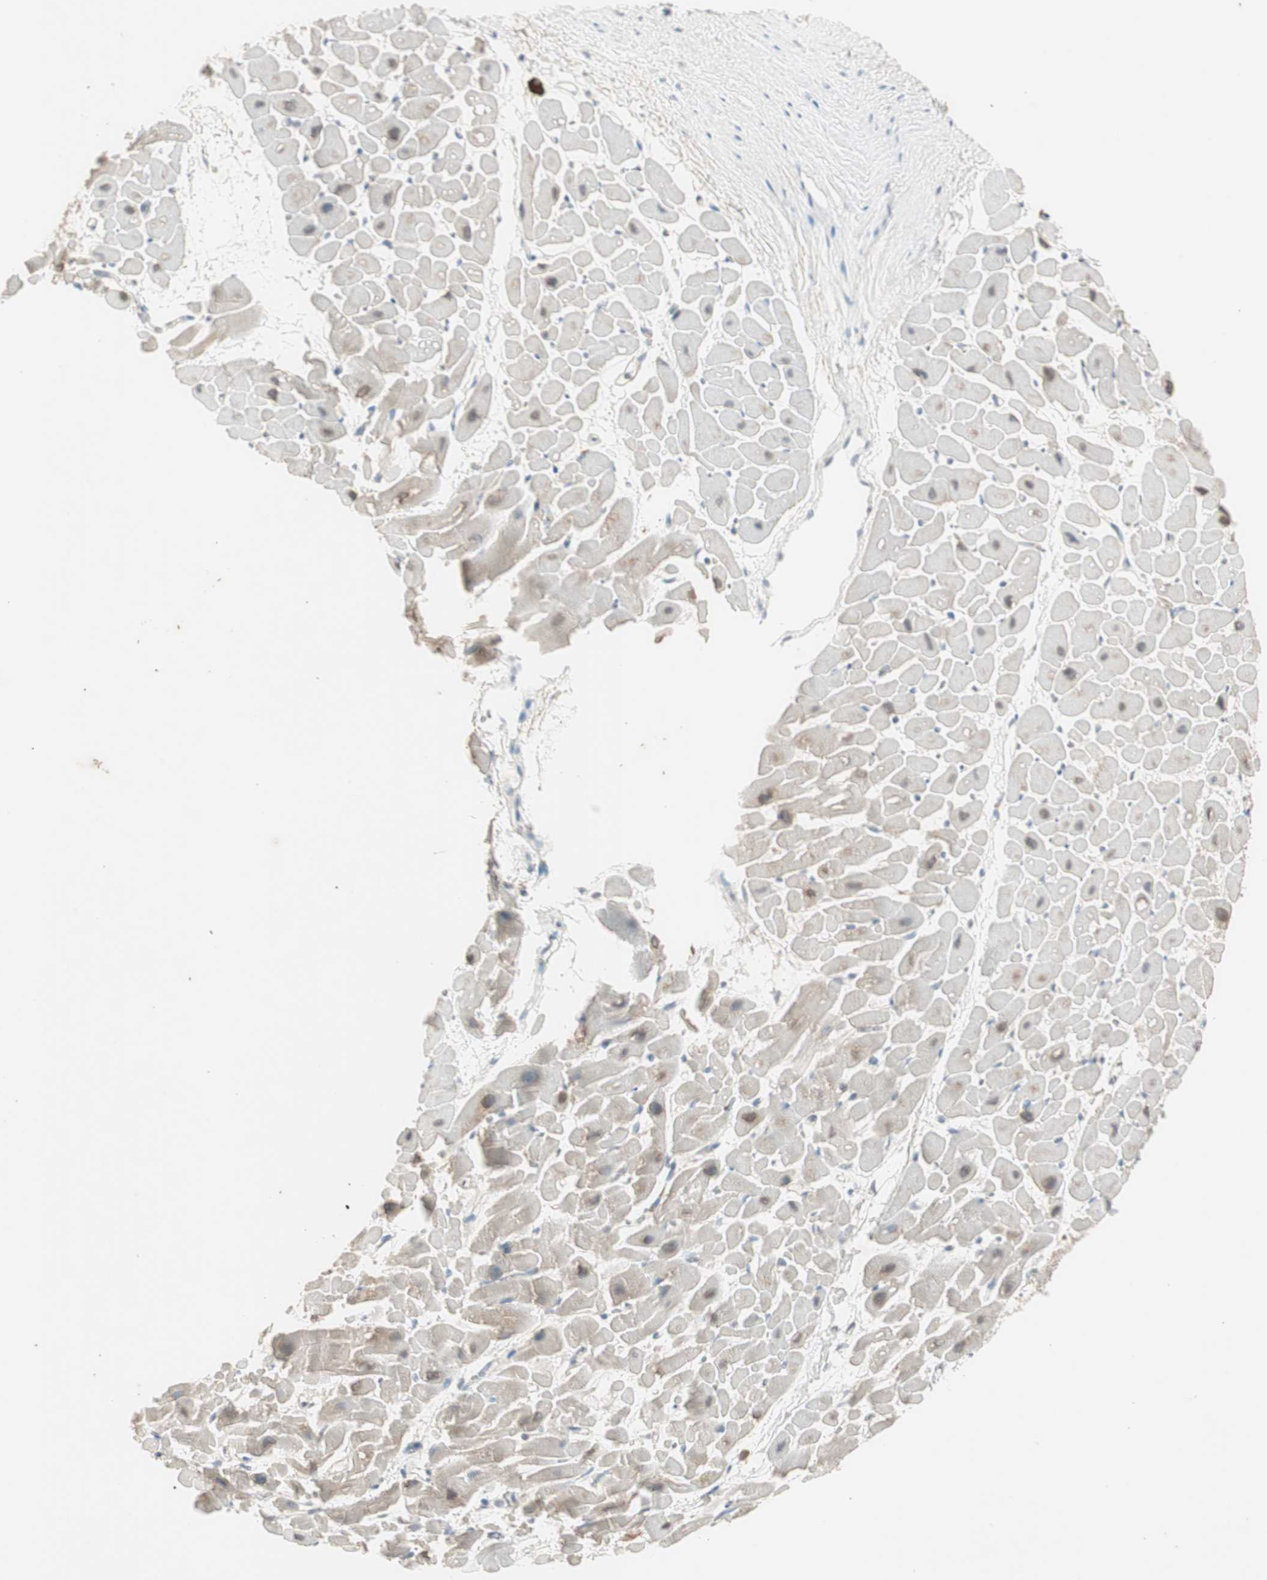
{"staining": {"intensity": "weak", "quantity": "25%-75%", "location": "cytoplasmic/membranous"}, "tissue": "heart muscle", "cell_type": "Cardiomyocytes", "image_type": "normal", "snomed": [{"axis": "morphology", "description": "Normal tissue, NOS"}, {"axis": "topography", "description": "Heart"}], "caption": "The micrograph demonstrates a brown stain indicating the presence of a protein in the cytoplasmic/membranous of cardiomyocytes in heart muscle.", "gene": "MAPRE3", "patient": {"sex": "male", "age": 45}}